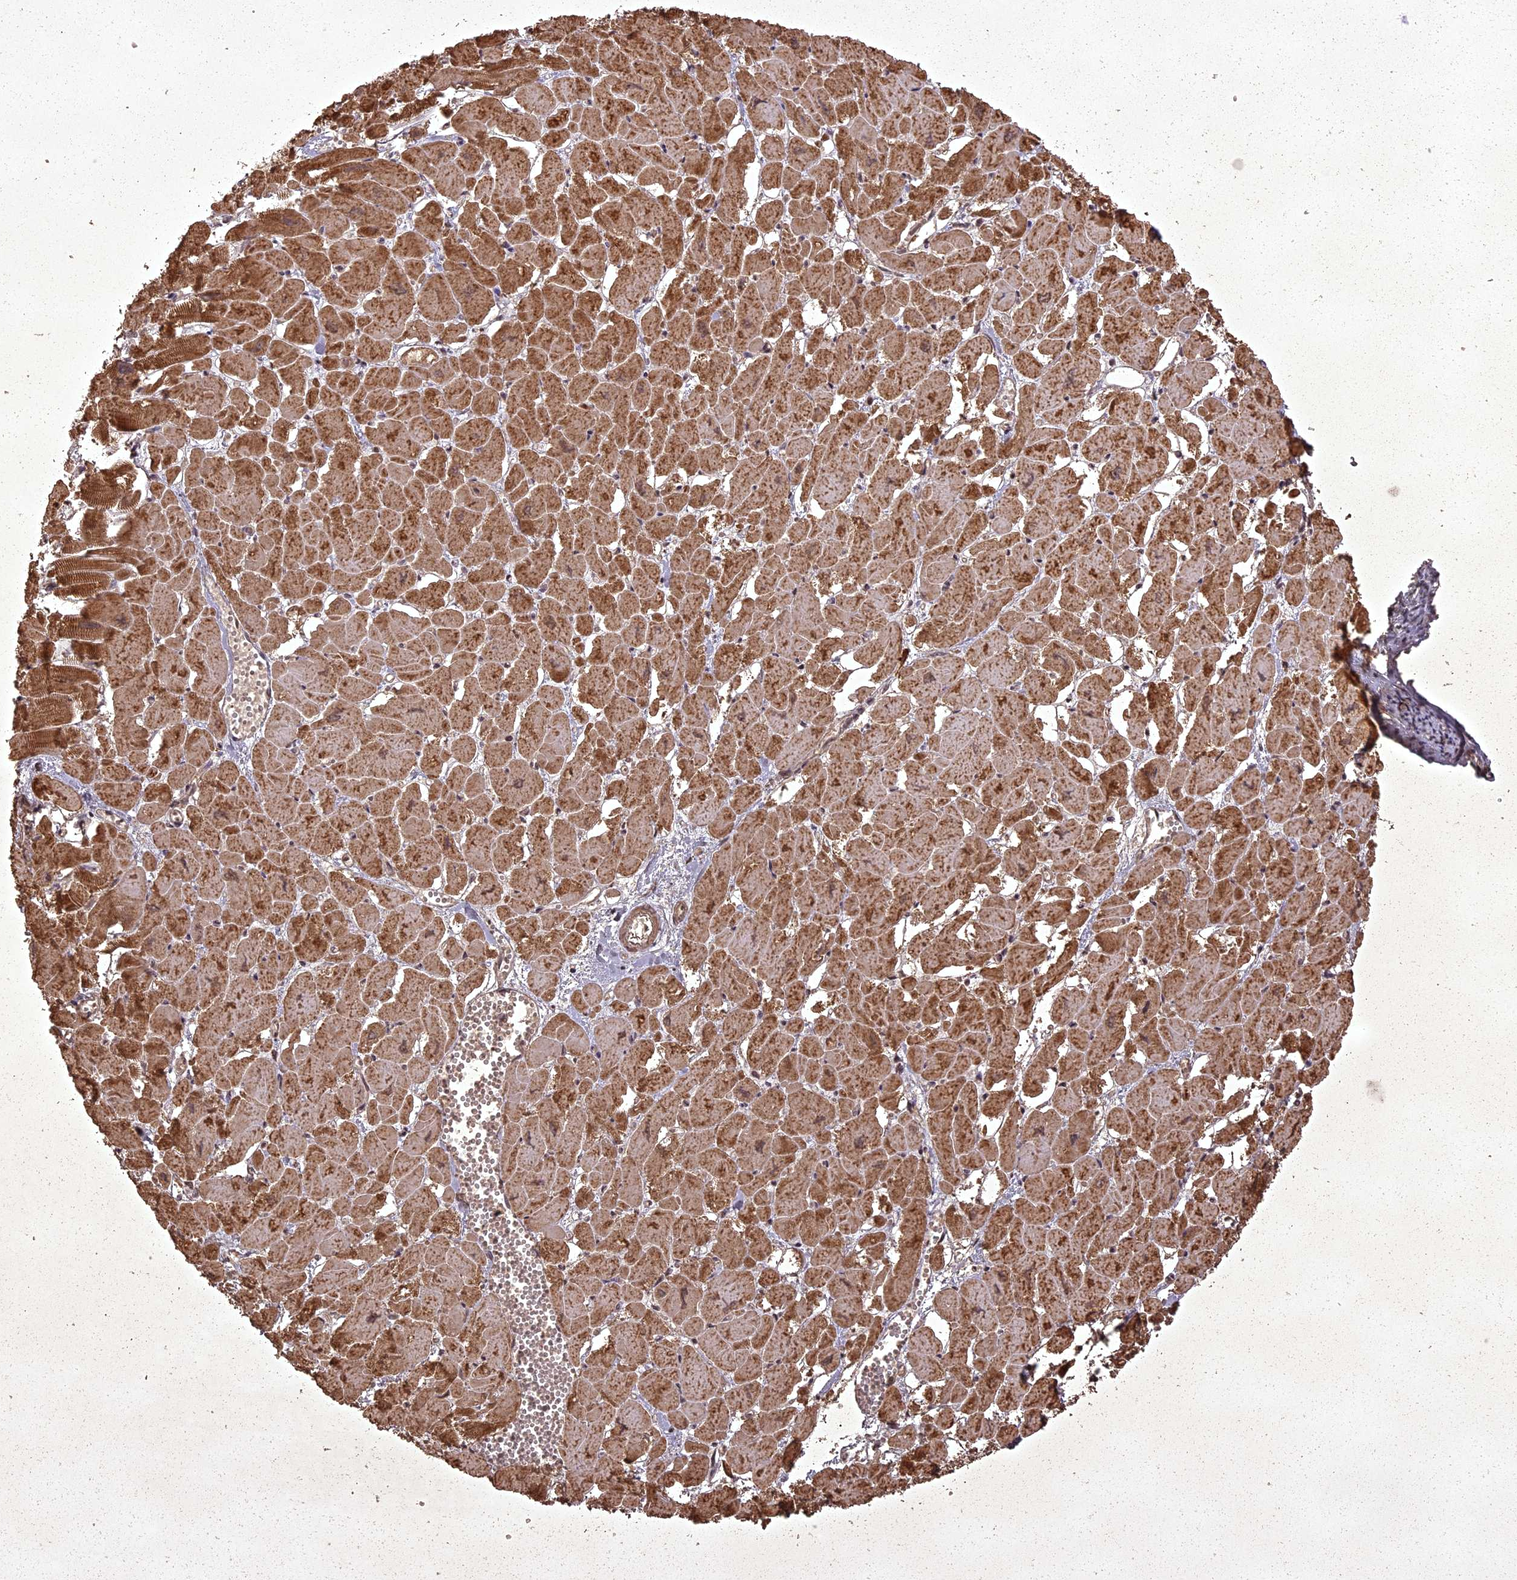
{"staining": {"intensity": "moderate", "quantity": ">75%", "location": "cytoplasmic/membranous"}, "tissue": "heart muscle", "cell_type": "Cardiomyocytes", "image_type": "normal", "snomed": [{"axis": "morphology", "description": "Normal tissue, NOS"}, {"axis": "topography", "description": "Heart"}], "caption": "Human heart muscle stained for a protein (brown) reveals moderate cytoplasmic/membranous positive staining in about >75% of cardiomyocytes.", "gene": "ING5", "patient": {"sex": "male", "age": 54}}